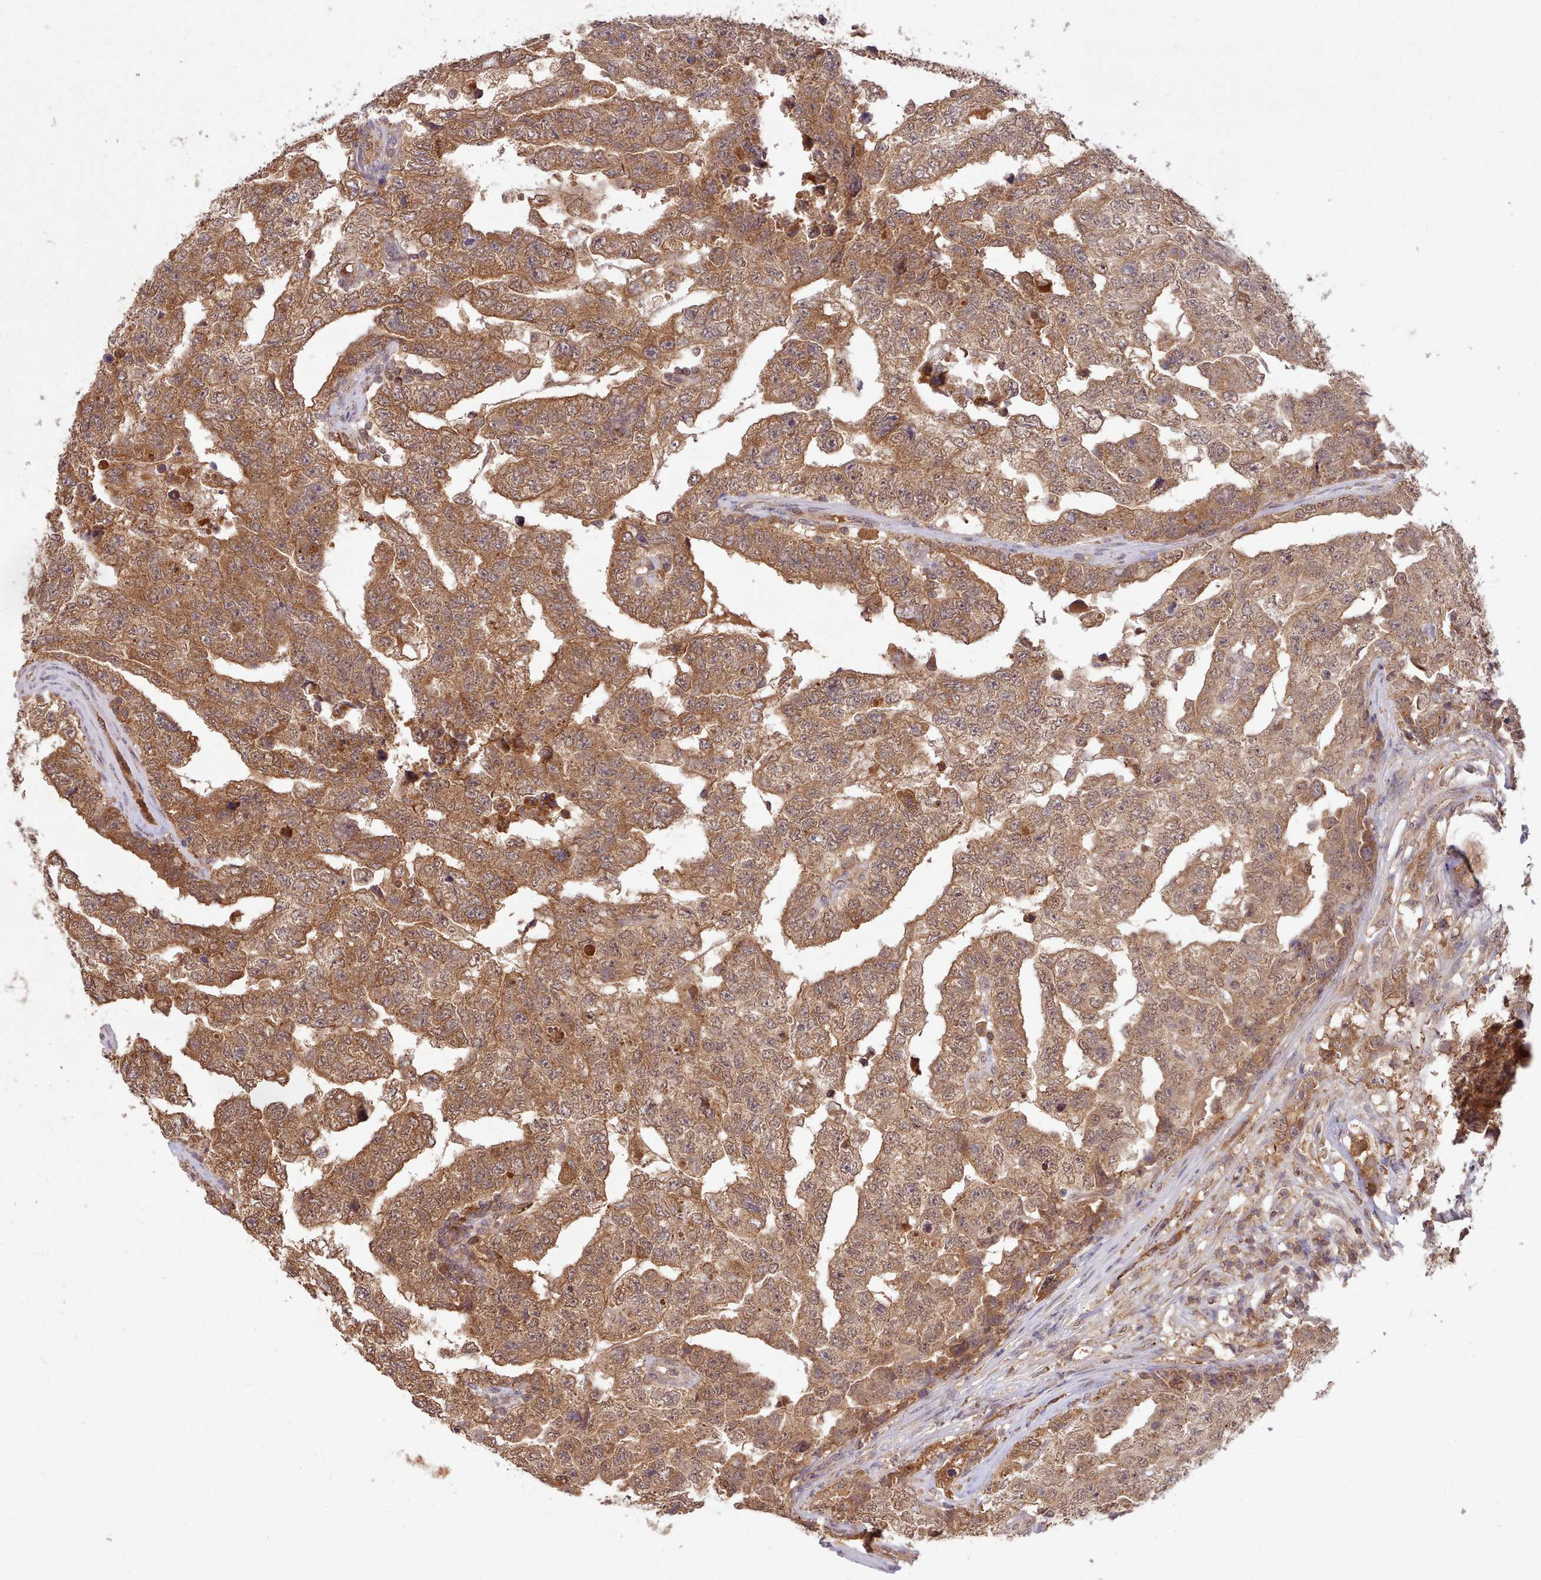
{"staining": {"intensity": "moderate", "quantity": ">75%", "location": "cytoplasmic/membranous"}, "tissue": "testis cancer", "cell_type": "Tumor cells", "image_type": "cancer", "snomed": [{"axis": "morphology", "description": "Carcinoma, Embryonal, NOS"}, {"axis": "topography", "description": "Testis"}], "caption": "A medium amount of moderate cytoplasmic/membranous positivity is identified in approximately >75% of tumor cells in testis embryonal carcinoma tissue. The protein is shown in brown color, while the nuclei are stained blue.", "gene": "PIP4P1", "patient": {"sex": "male", "age": 25}}